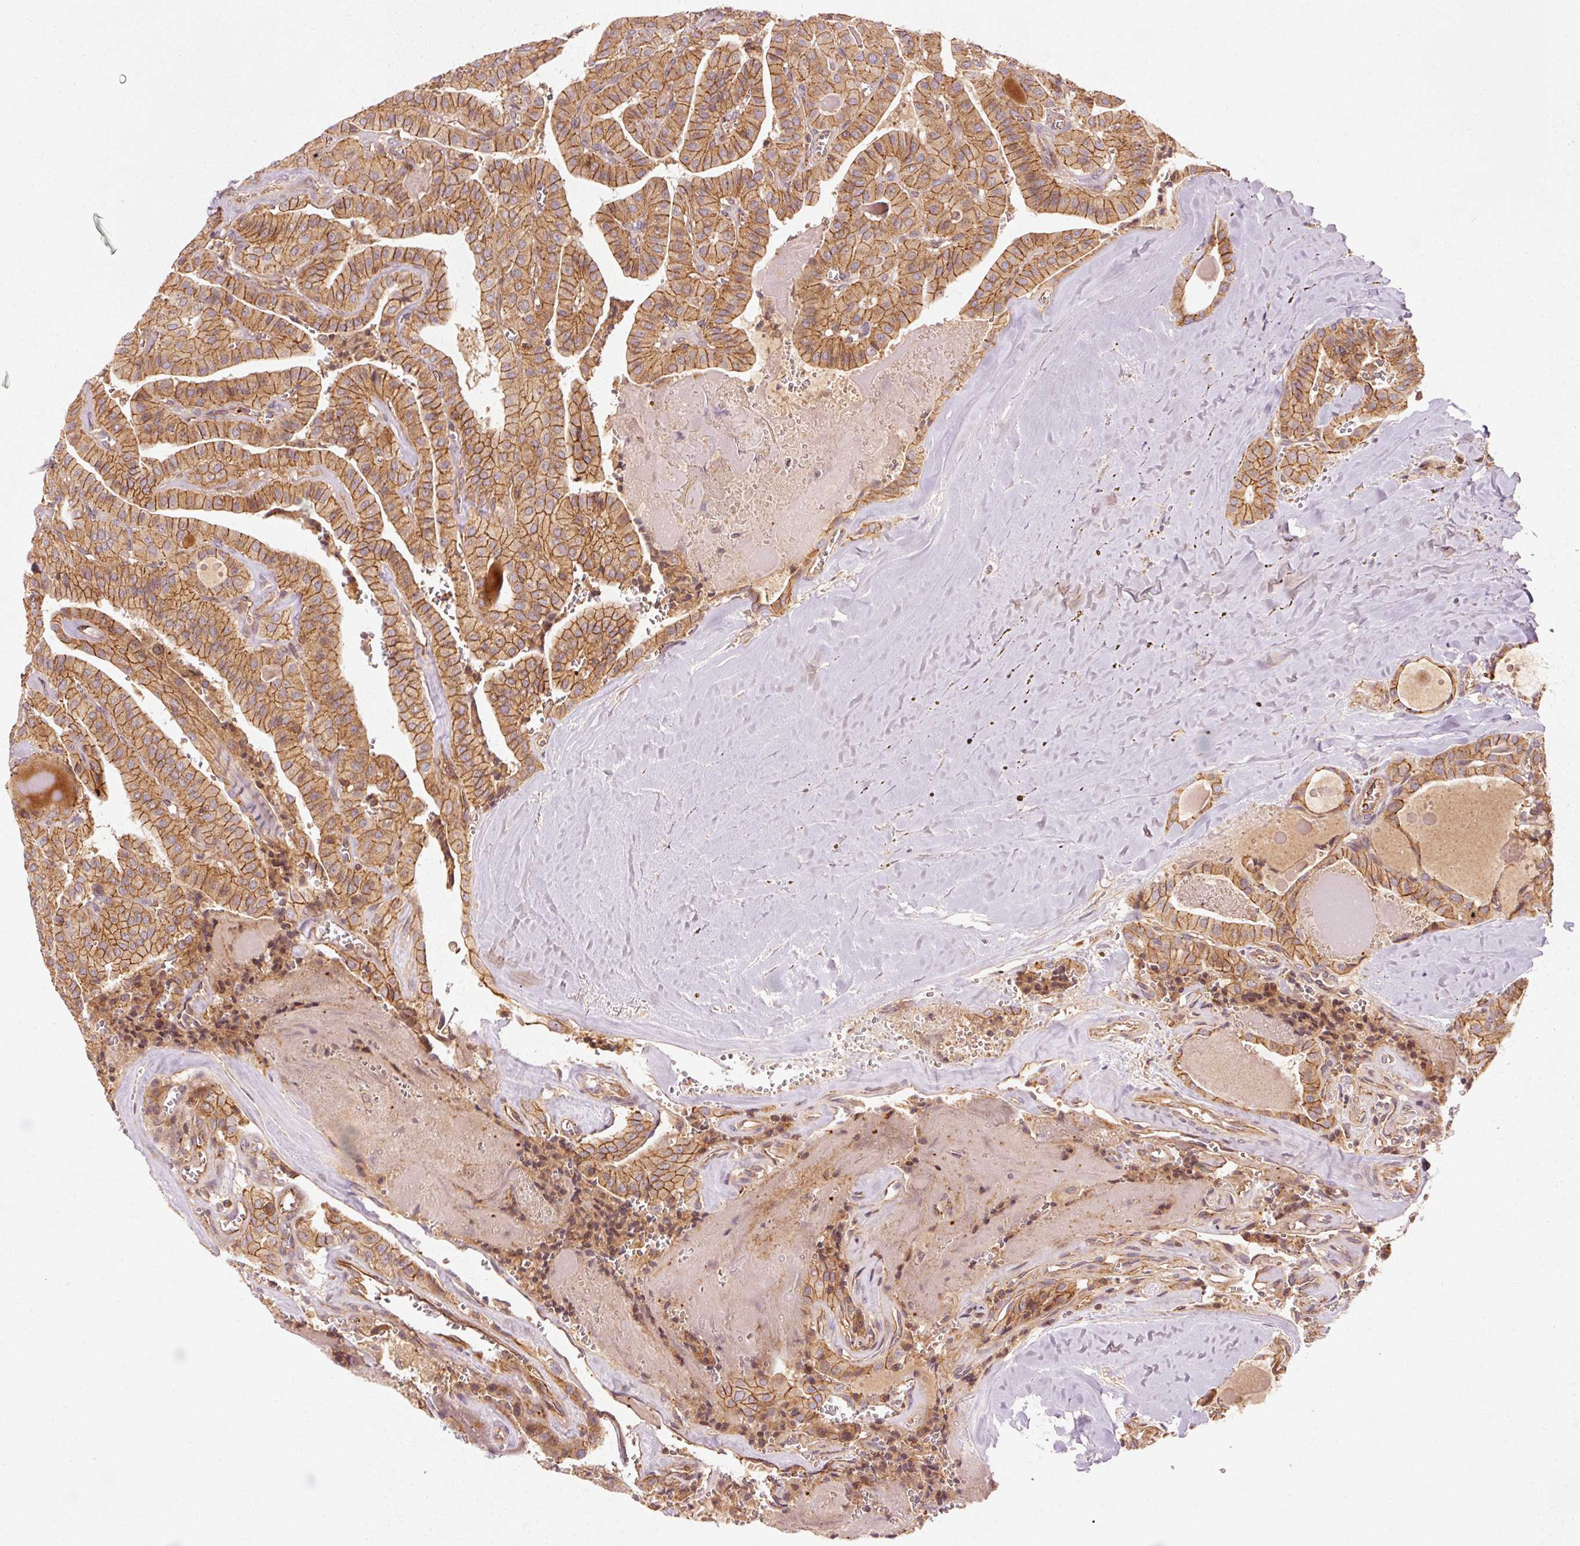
{"staining": {"intensity": "moderate", "quantity": ">75%", "location": "cytoplasmic/membranous"}, "tissue": "thyroid cancer", "cell_type": "Tumor cells", "image_type": "cancer", "snomed": [{"axis": "morphology", "description": "Papillary adenocarcinoma, NOS"}, {"axis": "topography", "description": "Thyroid gland"}], "caption": "High-power microscopy captured an immunohistochemistry (IHC) histopathology image of thyroid cancer (papillary adenocarcinoma), revealing moderate cytoplasmic/membranous staining in approximately >75% of tumor cells. (DAB IHC with brightfield microscopy, high magnification).", "gene": "CTNNA1", "patient": {"sex": "male", "age": 52}}